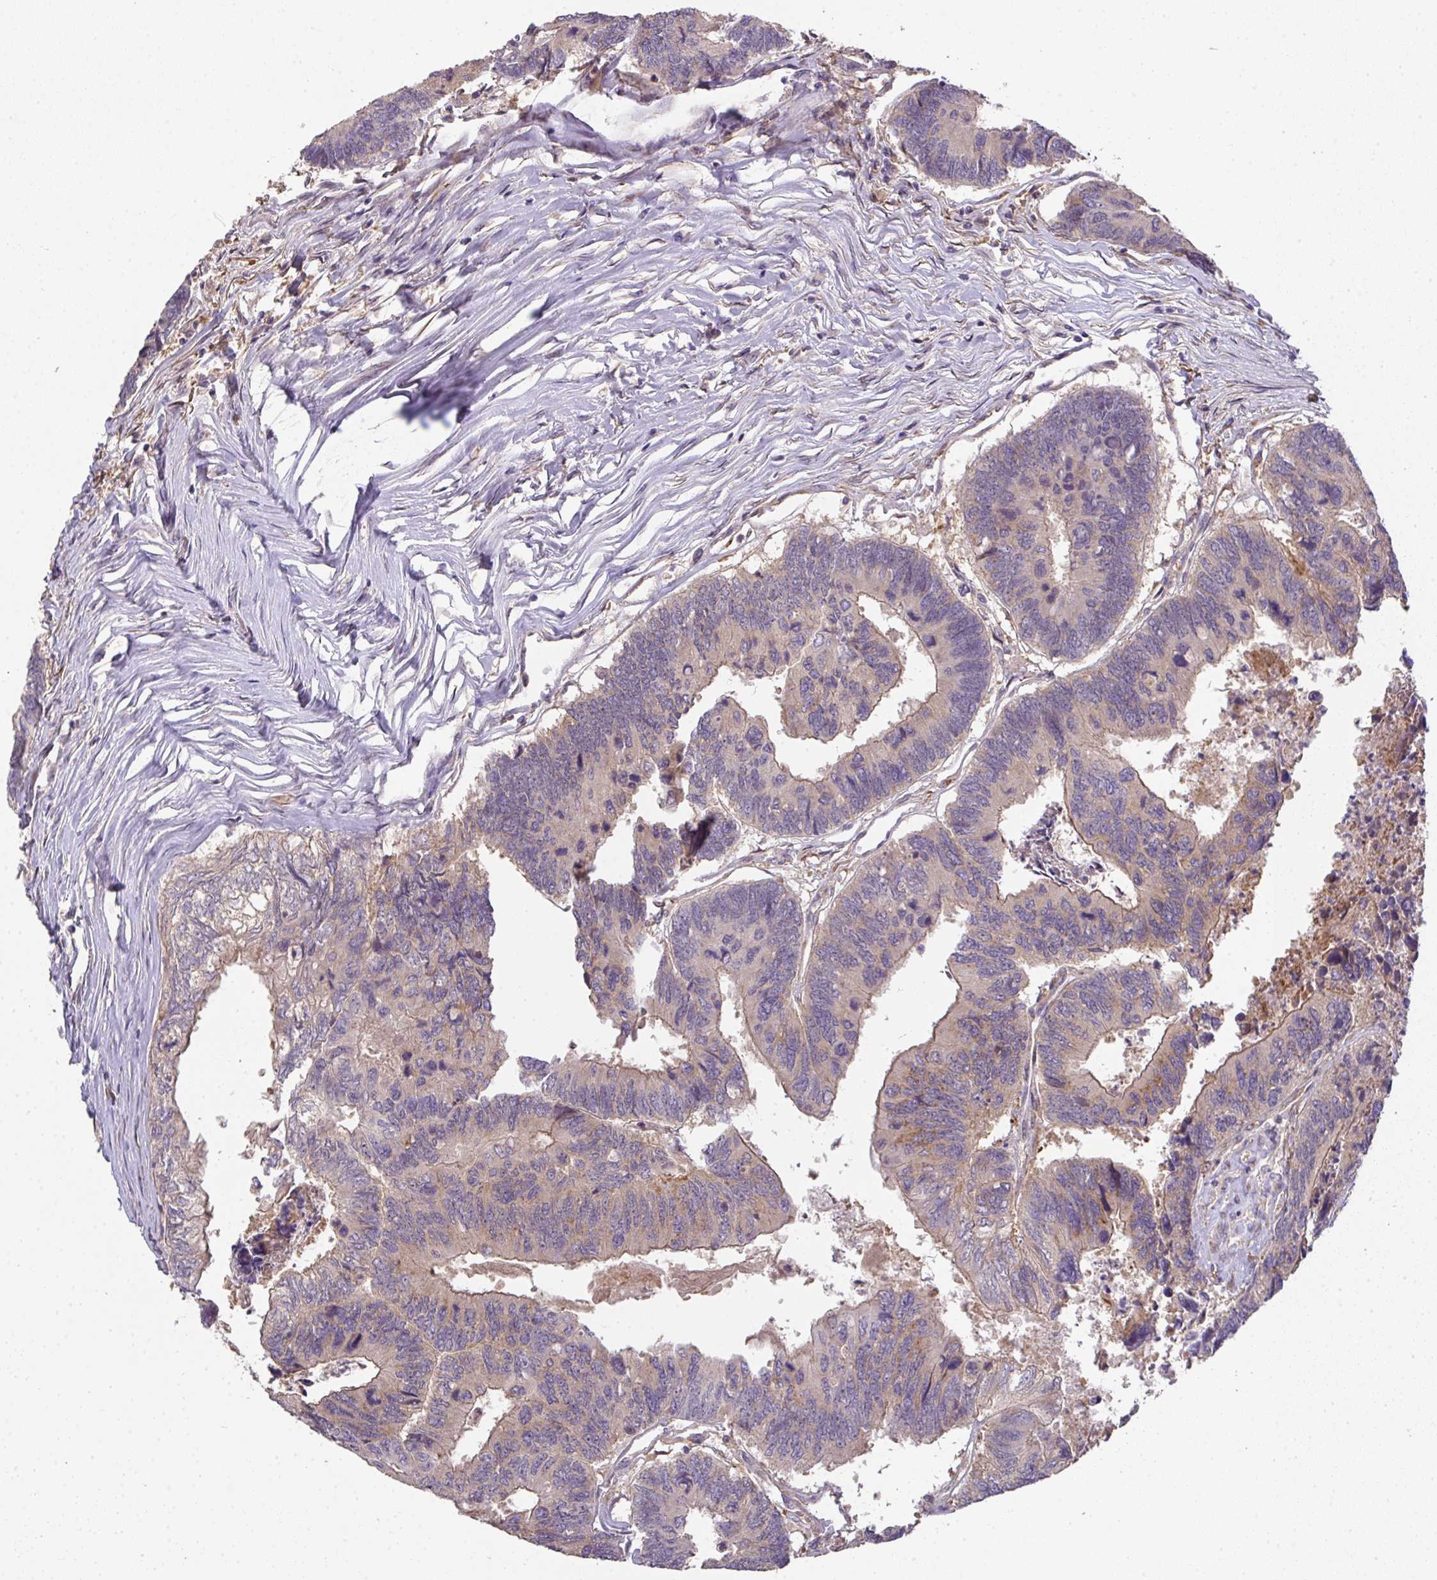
{"staining": {"intensity": "moderate", "quantity": "<25%", "location": "cytoplasmic/membranous"}, "tissue": "colorectal cancer", "cell_type": "Tumor cells", "image_type": "cancer", "snomed": [{"axis": "morphology", "description": "Adenocarcinoma, NOS"}, {"axis": "topography", "description": "Colon"}], "caption": "Protein expression analysis of human colorectal adenocarcinoma reveals moderate cytoplasmic/membranous expression in approximately <25% of tumor cells. The protein is shown in brown color, while the nuclei are stained blue.", "gene": "EEF1AKMT1", "patient": {"sex": "female", "age": 67}}